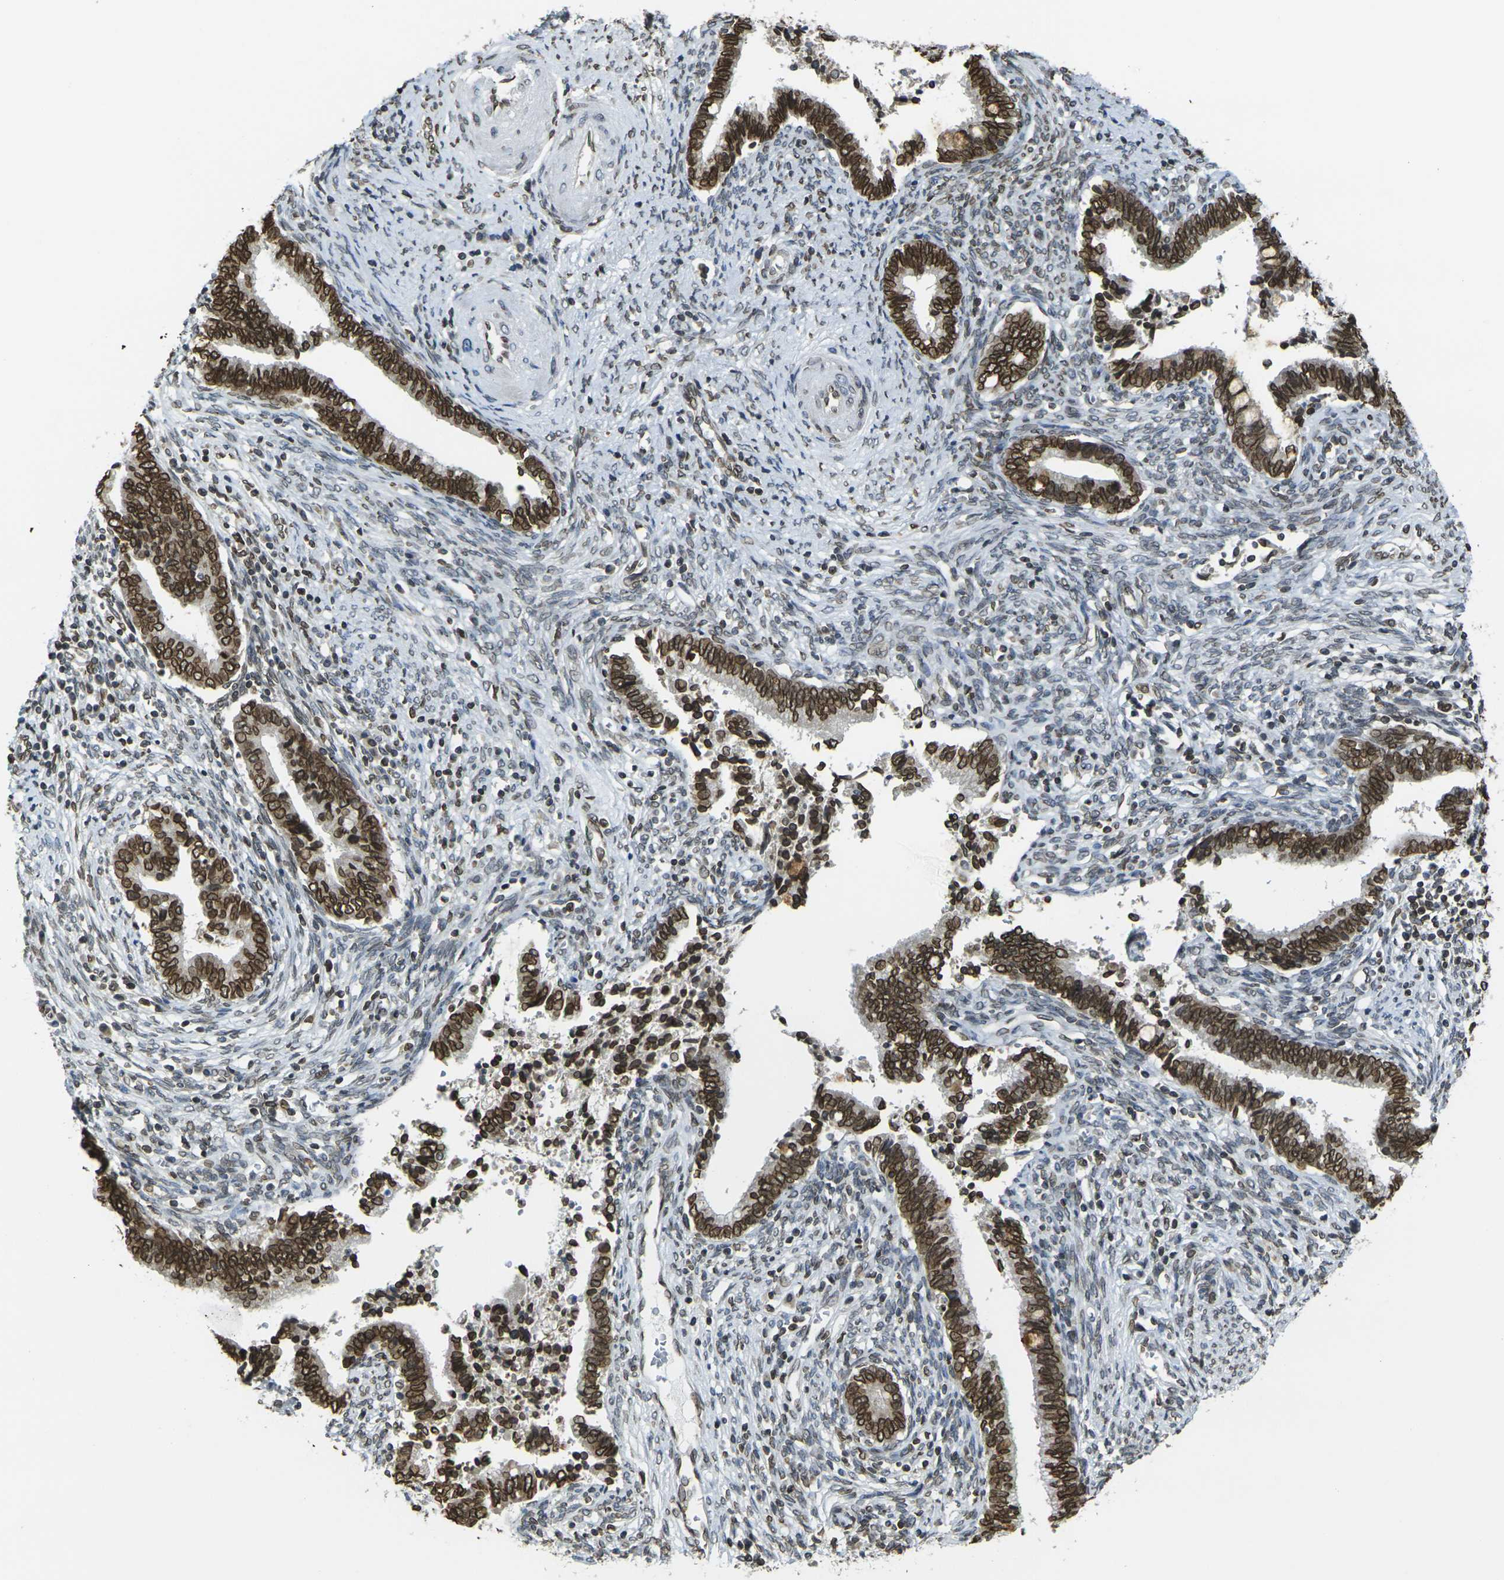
{"staining": {"intensity": "strong", "quantity": ">75%", "location": "cytoplasmic/membranous,nuclear"}, "tissue": "cervical cancer", "cell_type": "Tumor cells", "image_type": "cancer", "snomed": [{"axis": "morphology", "description": "Adenocarcinoma, NOS"}, {"axis": "topography", "description": "Cervix"}], "caption": "Protein staining shows strong cytoplasmic/membranous and nuclear staining in about >75% of tumor cells in adenocarcinoma (cervical).", "gene": "BRDT", "patient": {"sex": "female", "age": 44}}